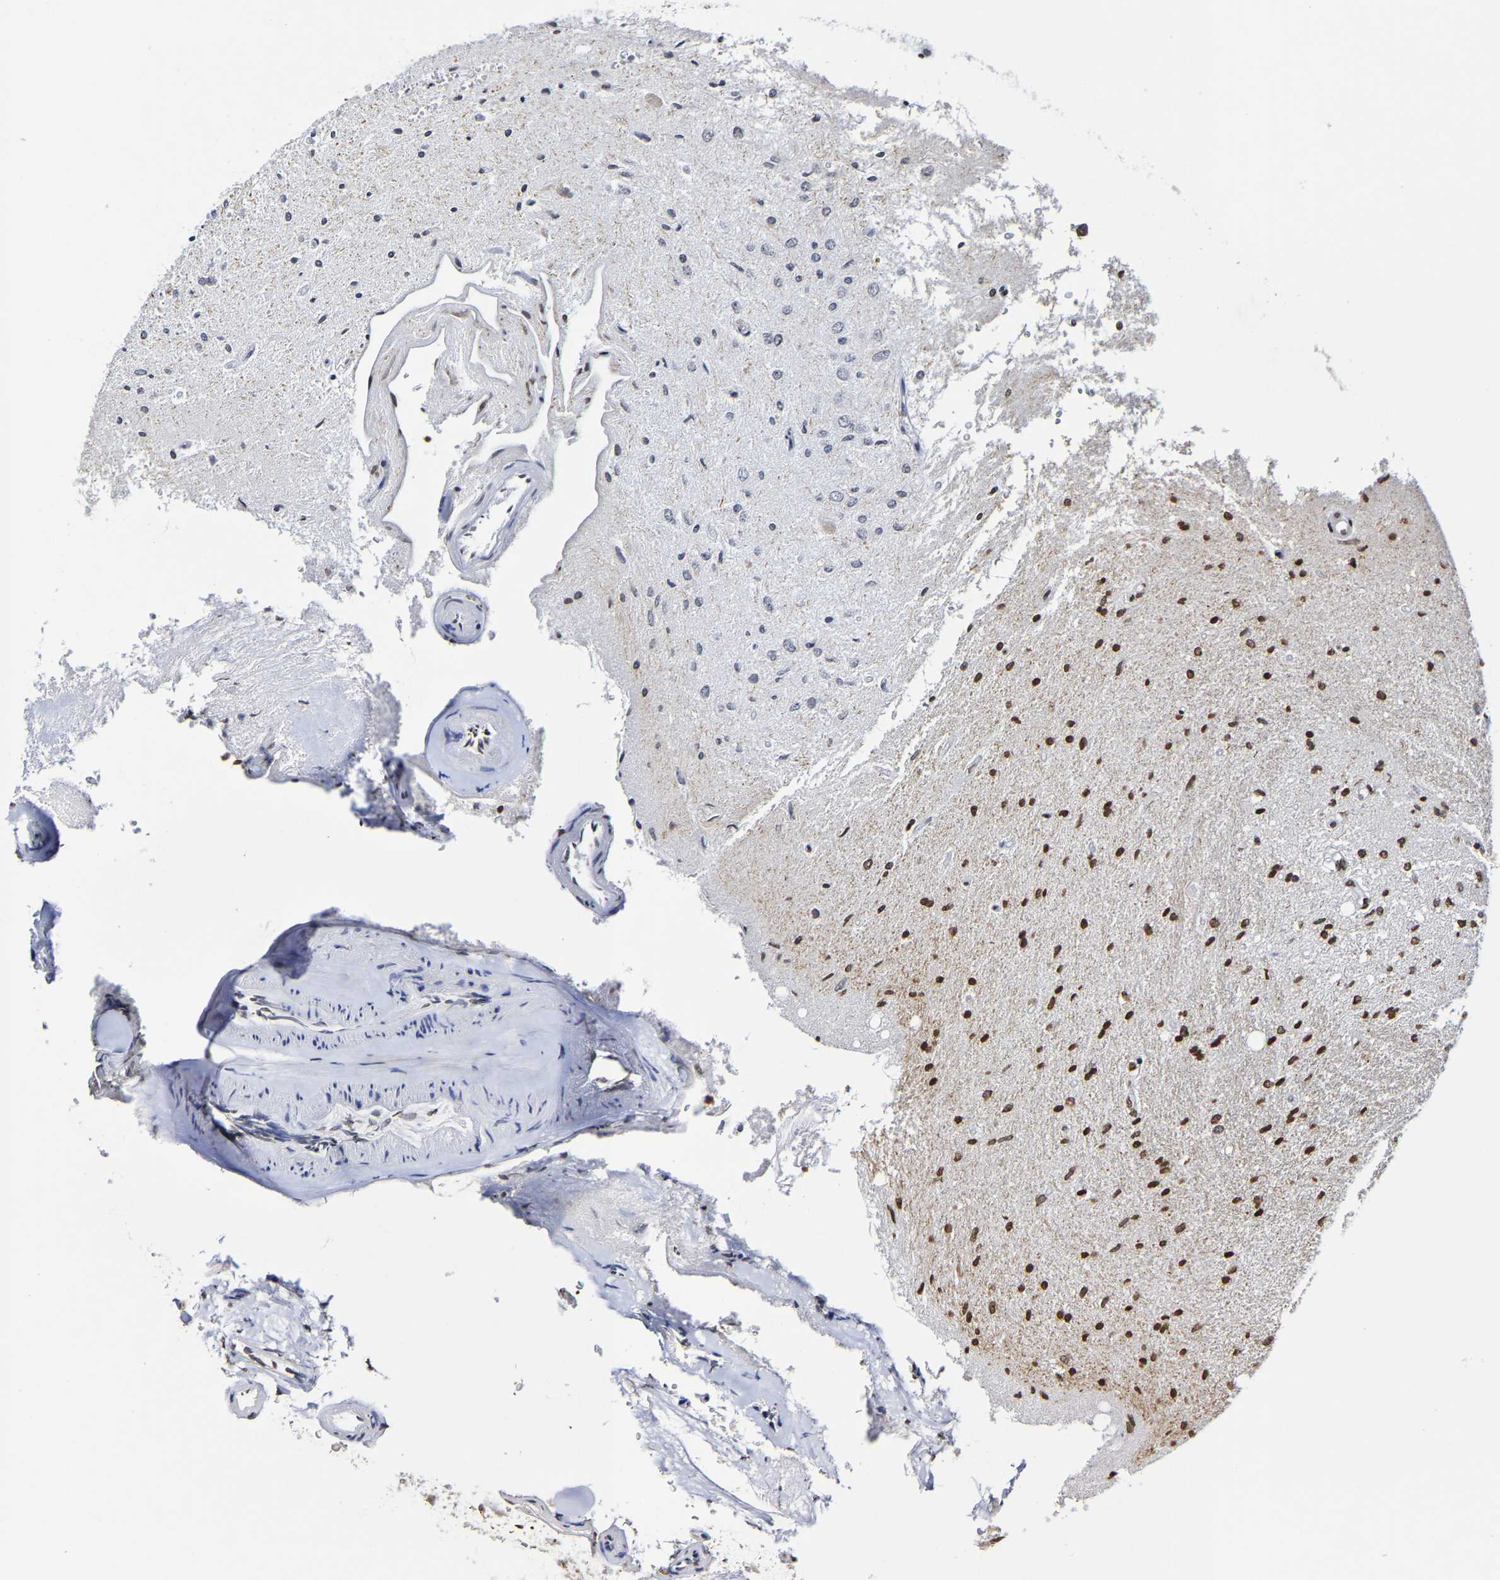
{"staining": {"intensity": "moderate", "quantity": ">75%", "location": "nuclear"}, "tissue": "glioma", "cell_type": "Tumor cells", "image_type": "cancer", "snomed": [{"axis": "morphology", "description": "Glioma, malignant, Low grade"}, {"axis": "topography", "description": "Brain"}], "caption": "A photomicrograph of malignant glioma (low-grade) stained for a protein displays moderate nuclear brown staining in tumor cells. The staining is performed using DAB brown chromogen to label protein expression. The nuclei are counter-stained blue using hematoxylin.", "gene": "ATF4", "patient": {"sex": "male", "age": 77}}